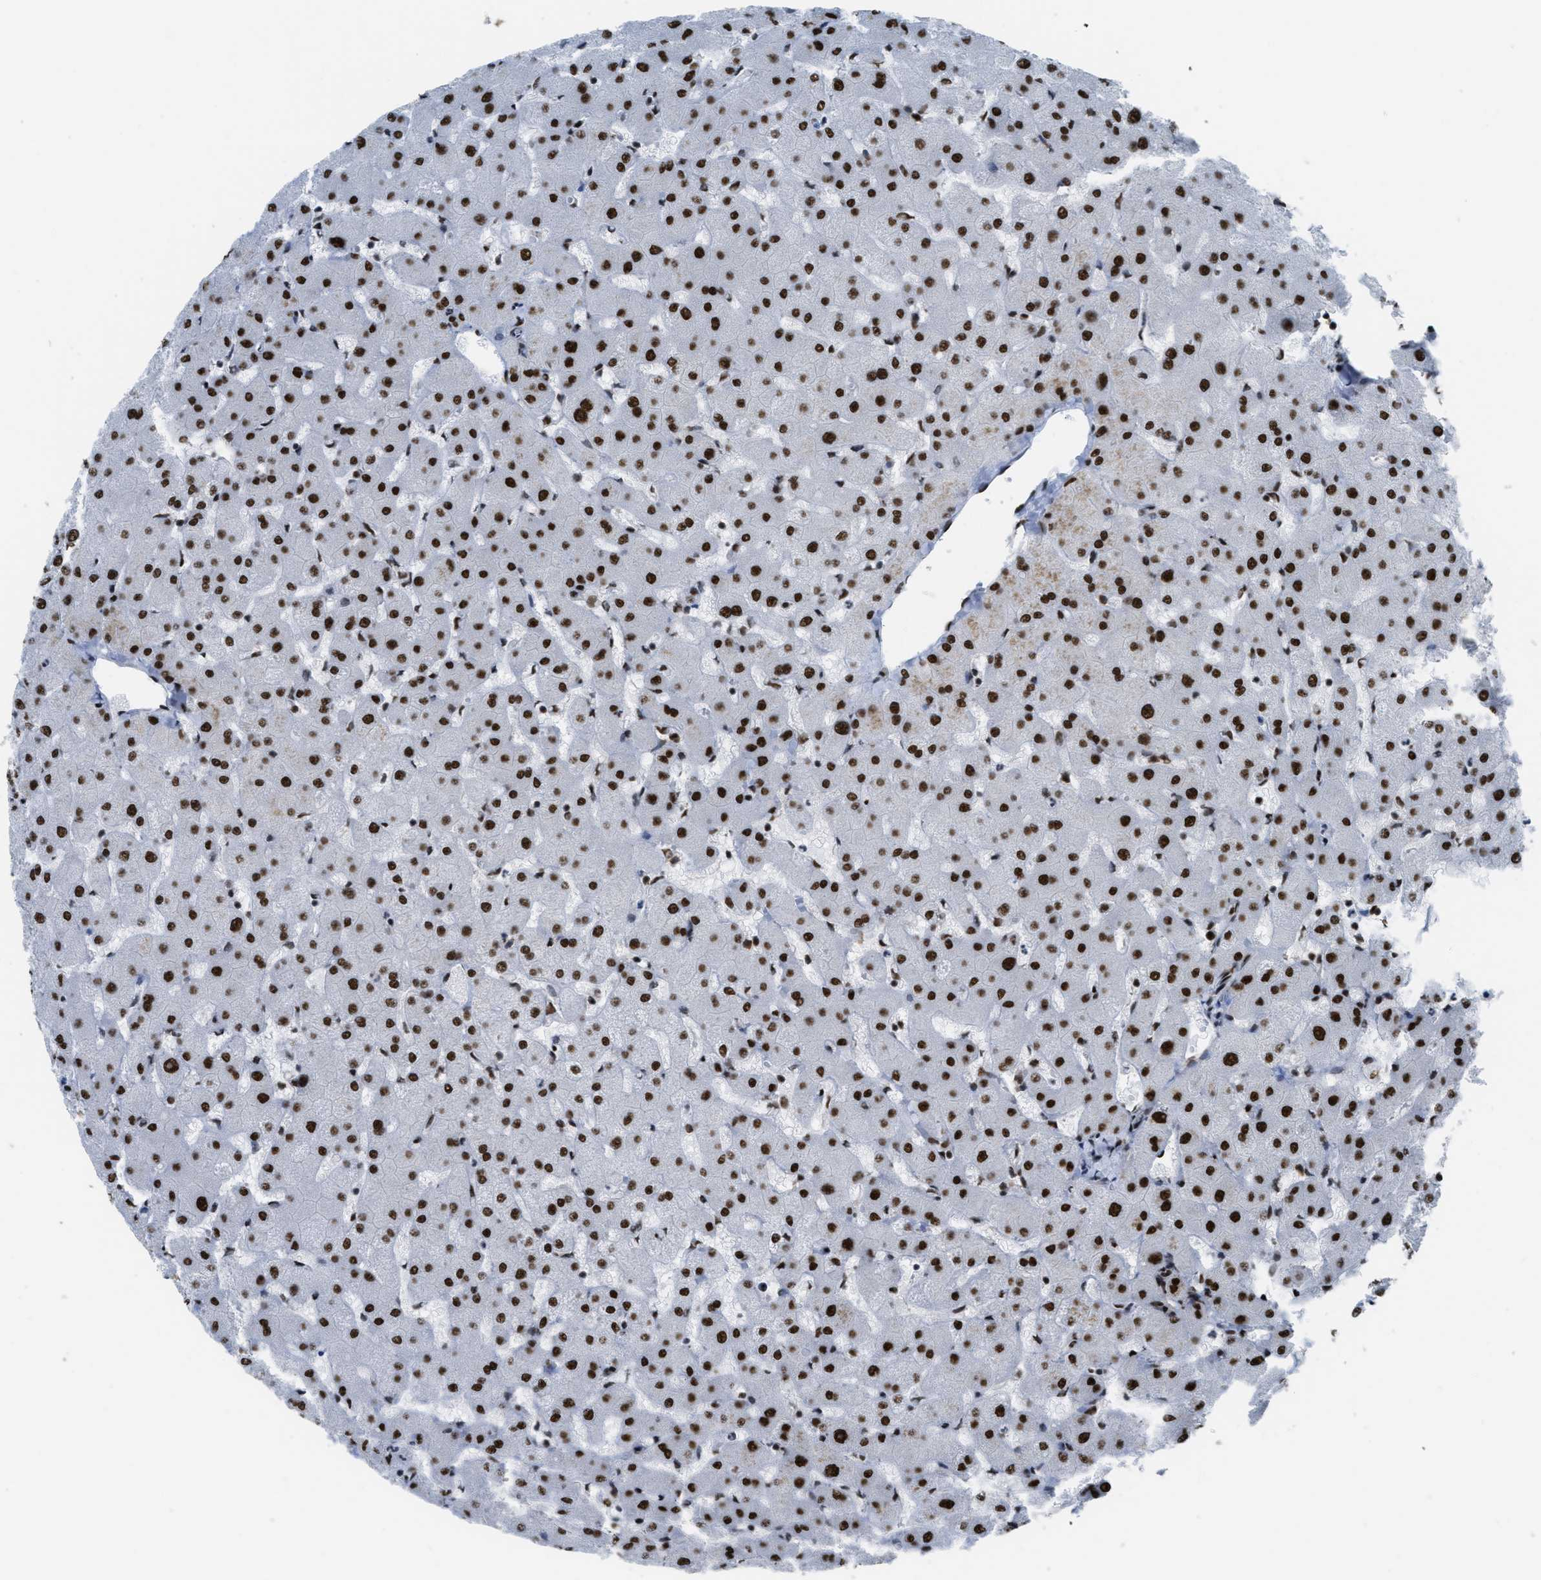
{"staining": {"intensity": "strong", "quantity": ">75%", "location": "nuclear"}, "tissue": "liver", "cell_type": "Cholangiocytes", "image_type": "normal", "snomed": [{"axis": "morphology", "description": "Normal tissue, NOS"}, {"axis": "topography", "description": "Liver"}], "caption": "Protein positivity by immunohistochemistry shows strong nuclear positivity in approximately >75% of cholangiocytes in benign liver.", "gene": "ZNF207", "patient": {"sex": "female", "age": 63}}